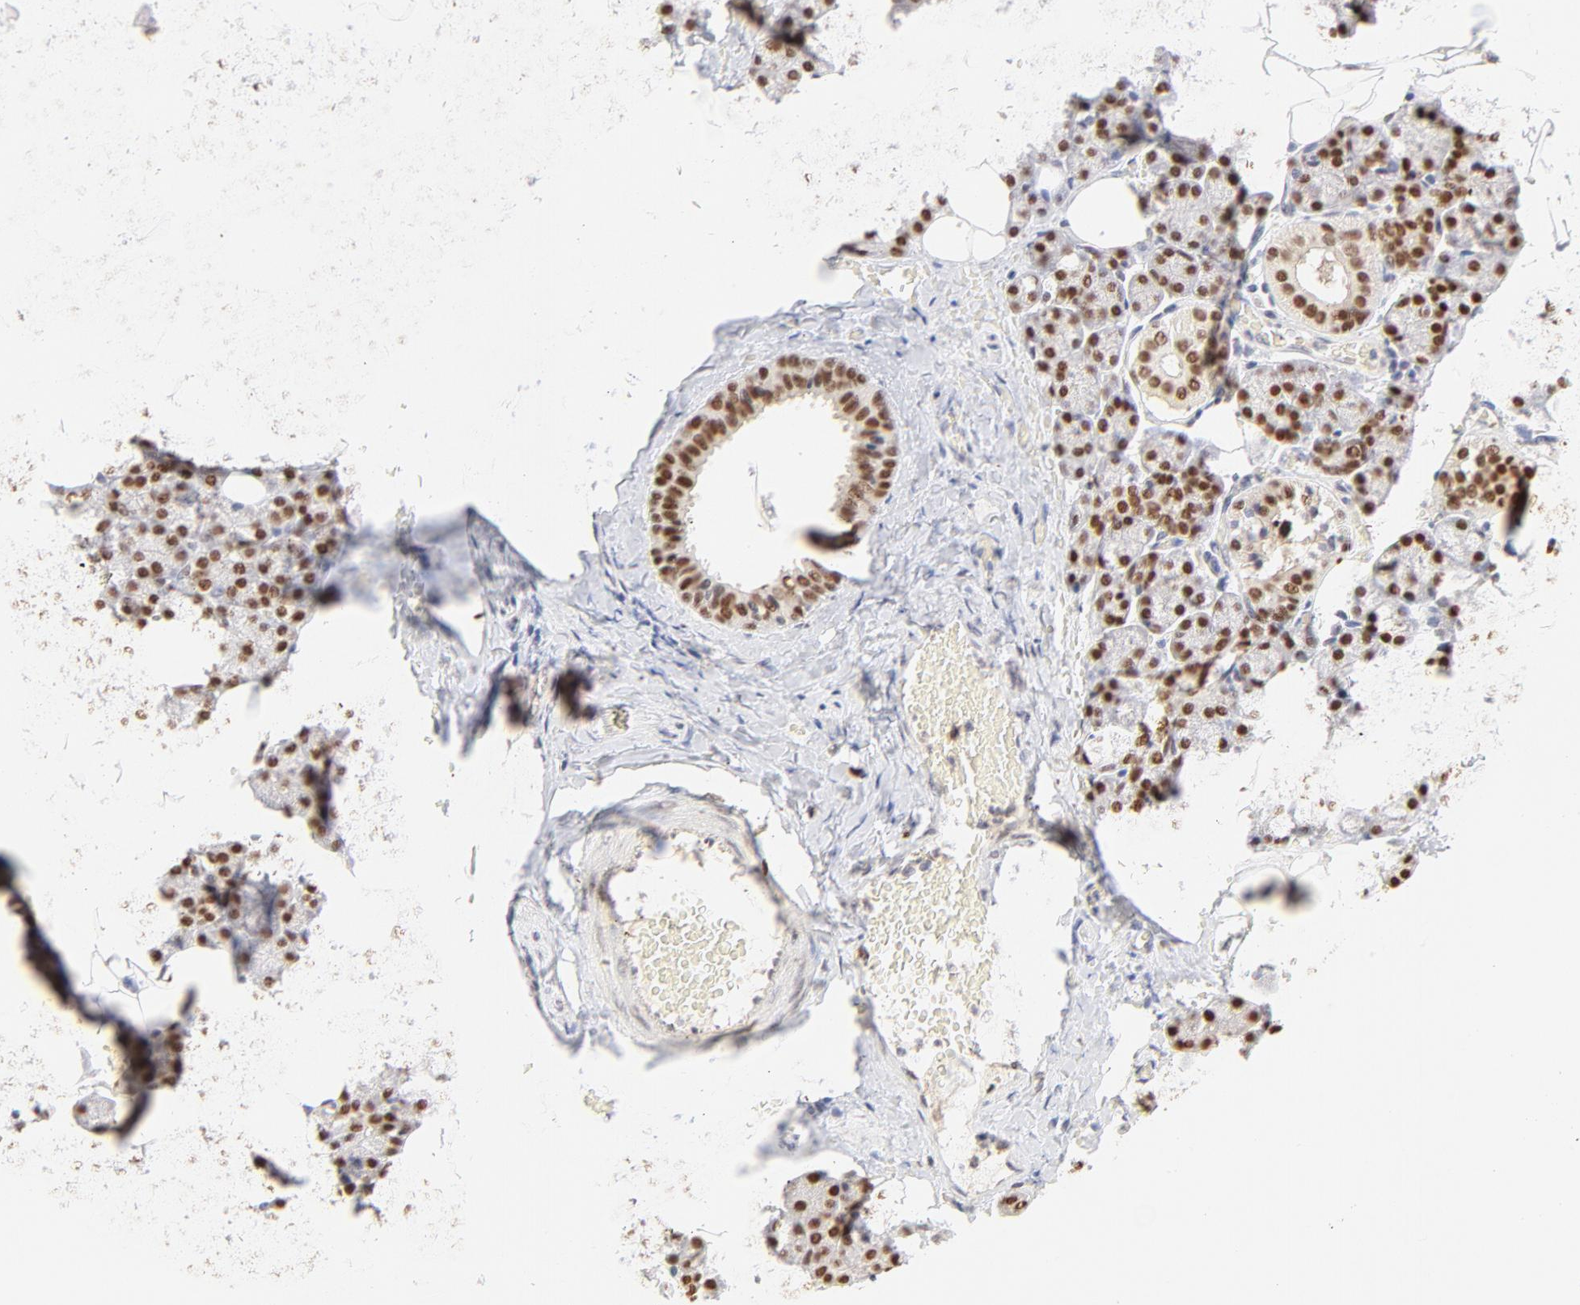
{"staining": {"intensity": "moderate", "quantity": "25%-75%", "location": "nuclear"}, "tissue": "salivary gland", "cell_type": "Glandular cells", "image_type": "normal", "snomed": [{"axis": "morphology", "description": "Normal tissue, NOS"}, {"axis": "topography", "description": "Lymph node"}, {"axis": "topography", "description": "Salivary gland"}], "caption": "A photomicrograph of human salivary gland stained for a protein shows moderate nuclear brown staining in glandular cells. (IHC, brightfield microscopy, high magnification).", "gene": "PBX1", "patient": {"sex": "male", "age": 8}}